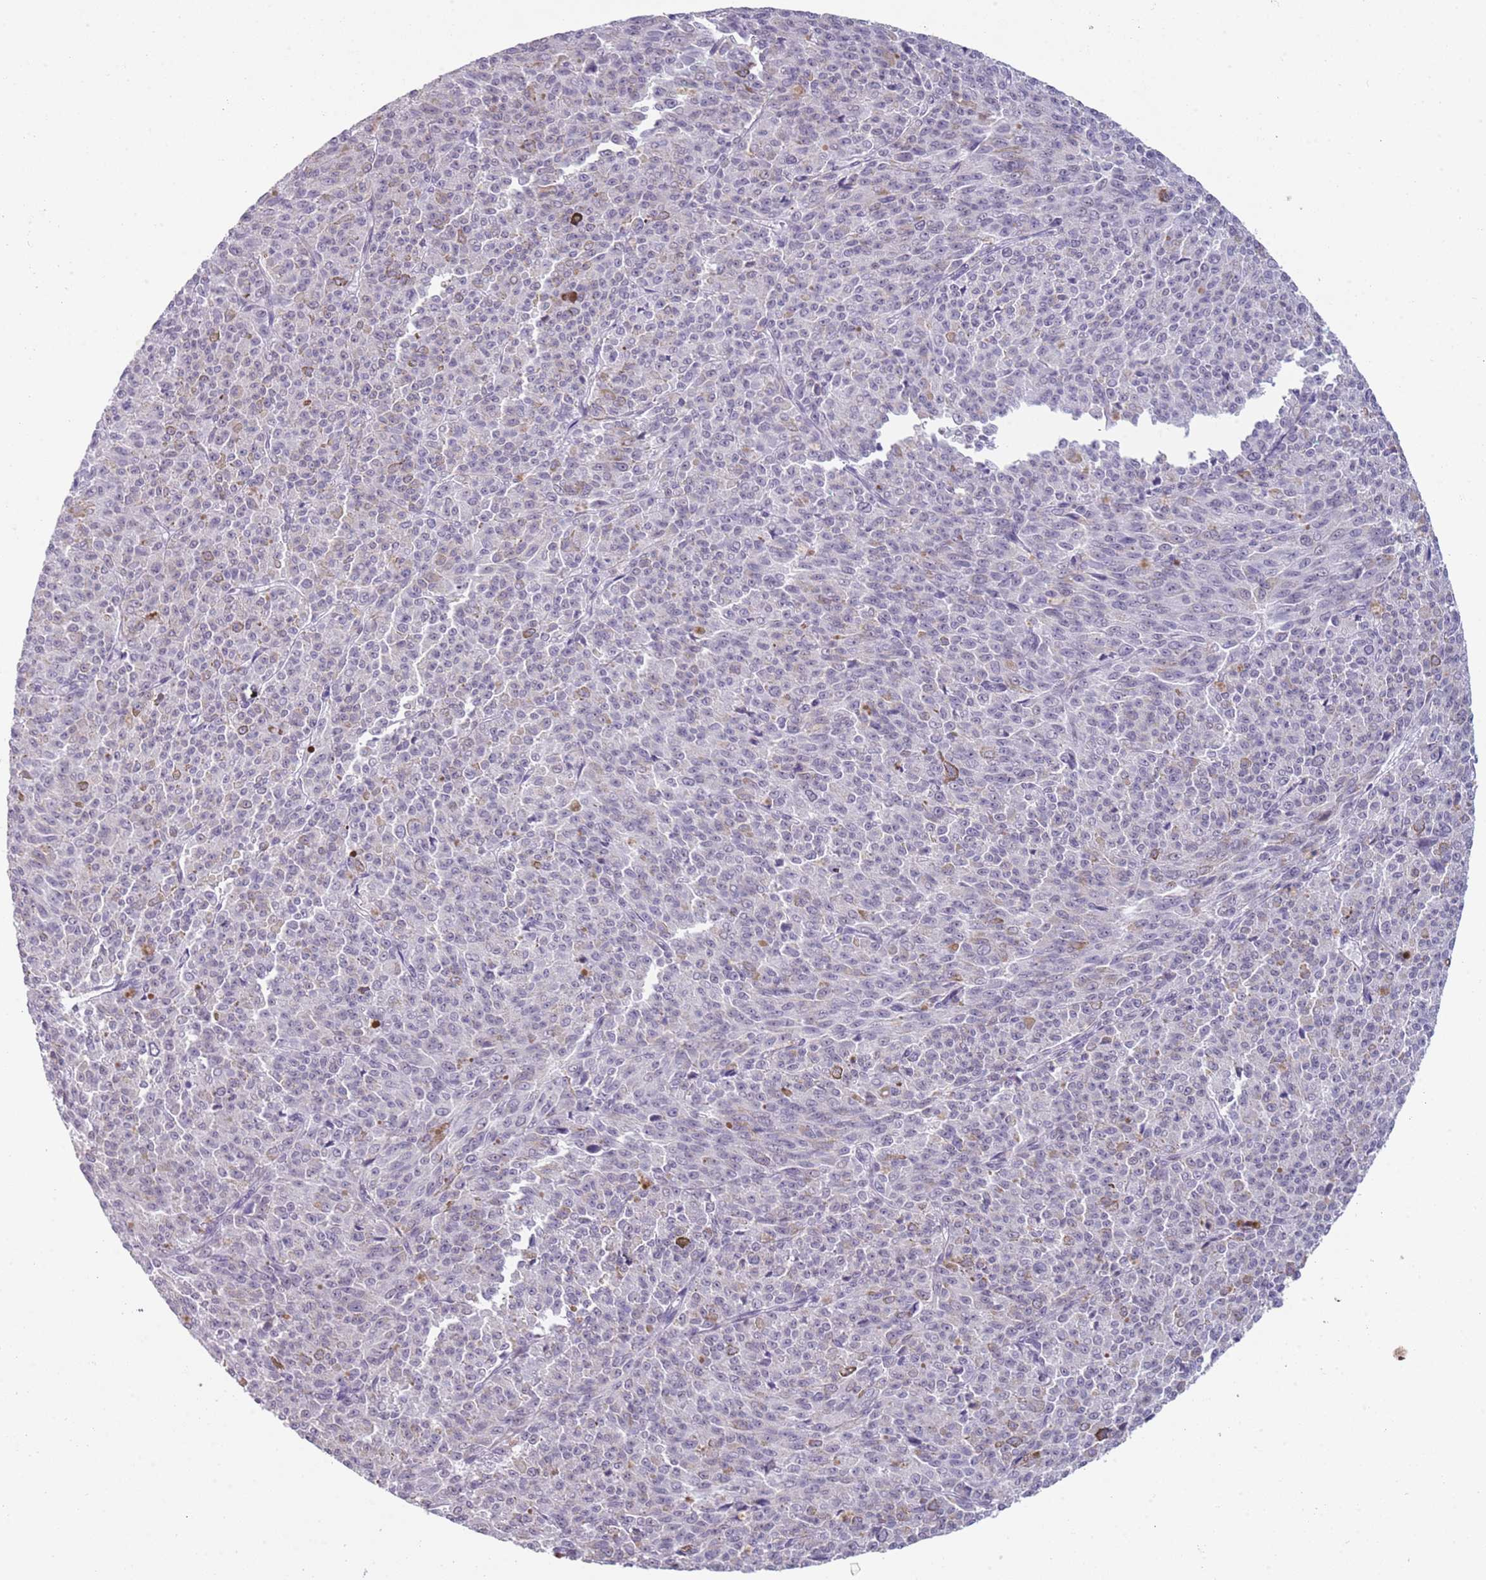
{"staining": {"intensity": "negative", "quantity": "none", "location": "none"}, "tissue": "melanoma", "cell_type": "Tumor cells", "image_type": "cancer", "snomed": [{"axis": "morphology", "description": "Malignant melanoma, NOS"}, {"axis": "topography", "description": "Skin"}], "caption": "Immunohistochemistry (IHC) histopathology image of neoplastic tissue: human melanoma stained with DAB shows no significant protein positivity in tumor cells. Brightfield microscopy of IHC stained with DAB (brown) and hematoxylin (blue), captured at high magnification.", "gene": "NBPF3", "patient": {"sex": "female", "age": 52}}